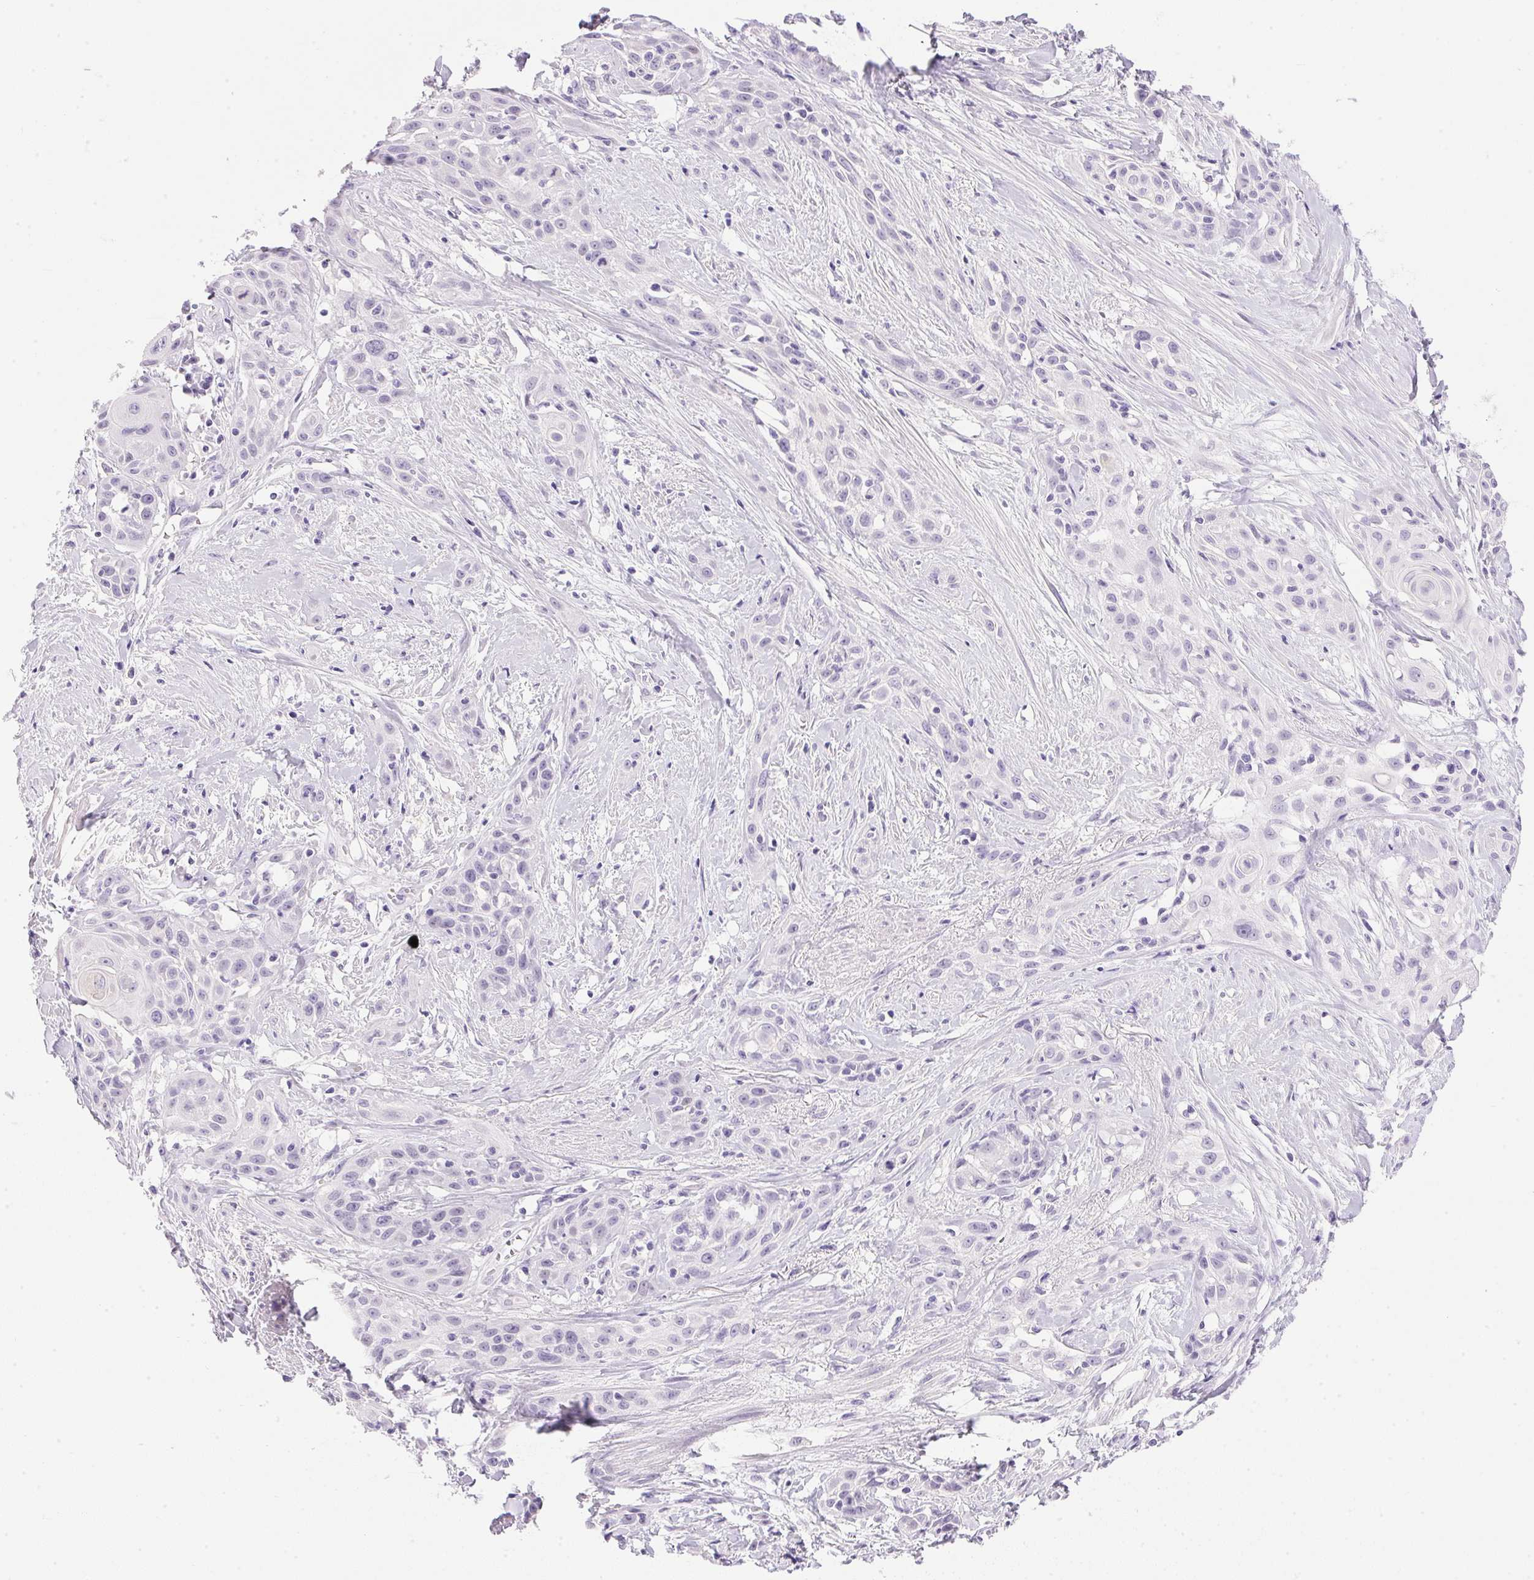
{"staining": {"intensity": "negative", "quantity": "none", "location": "none"}, "tissue": "skin cancer", "cell_type": "Tumor cells", "image_type": "cancer", "snomed": [{"axis": "morphology", "description": "Squamous cell carcinoma, NOS"}, {"axis": "topography", "description": "Skin"}, {"axis": "topography", "description": "Anal"}], "caption": "An immunohistochemistry image of skin cancer is shown. There is no staining in tumor cells of skin cancer.", "gene": "ATP6V0A4", "patient": {"sex": "male", "age": 64}}